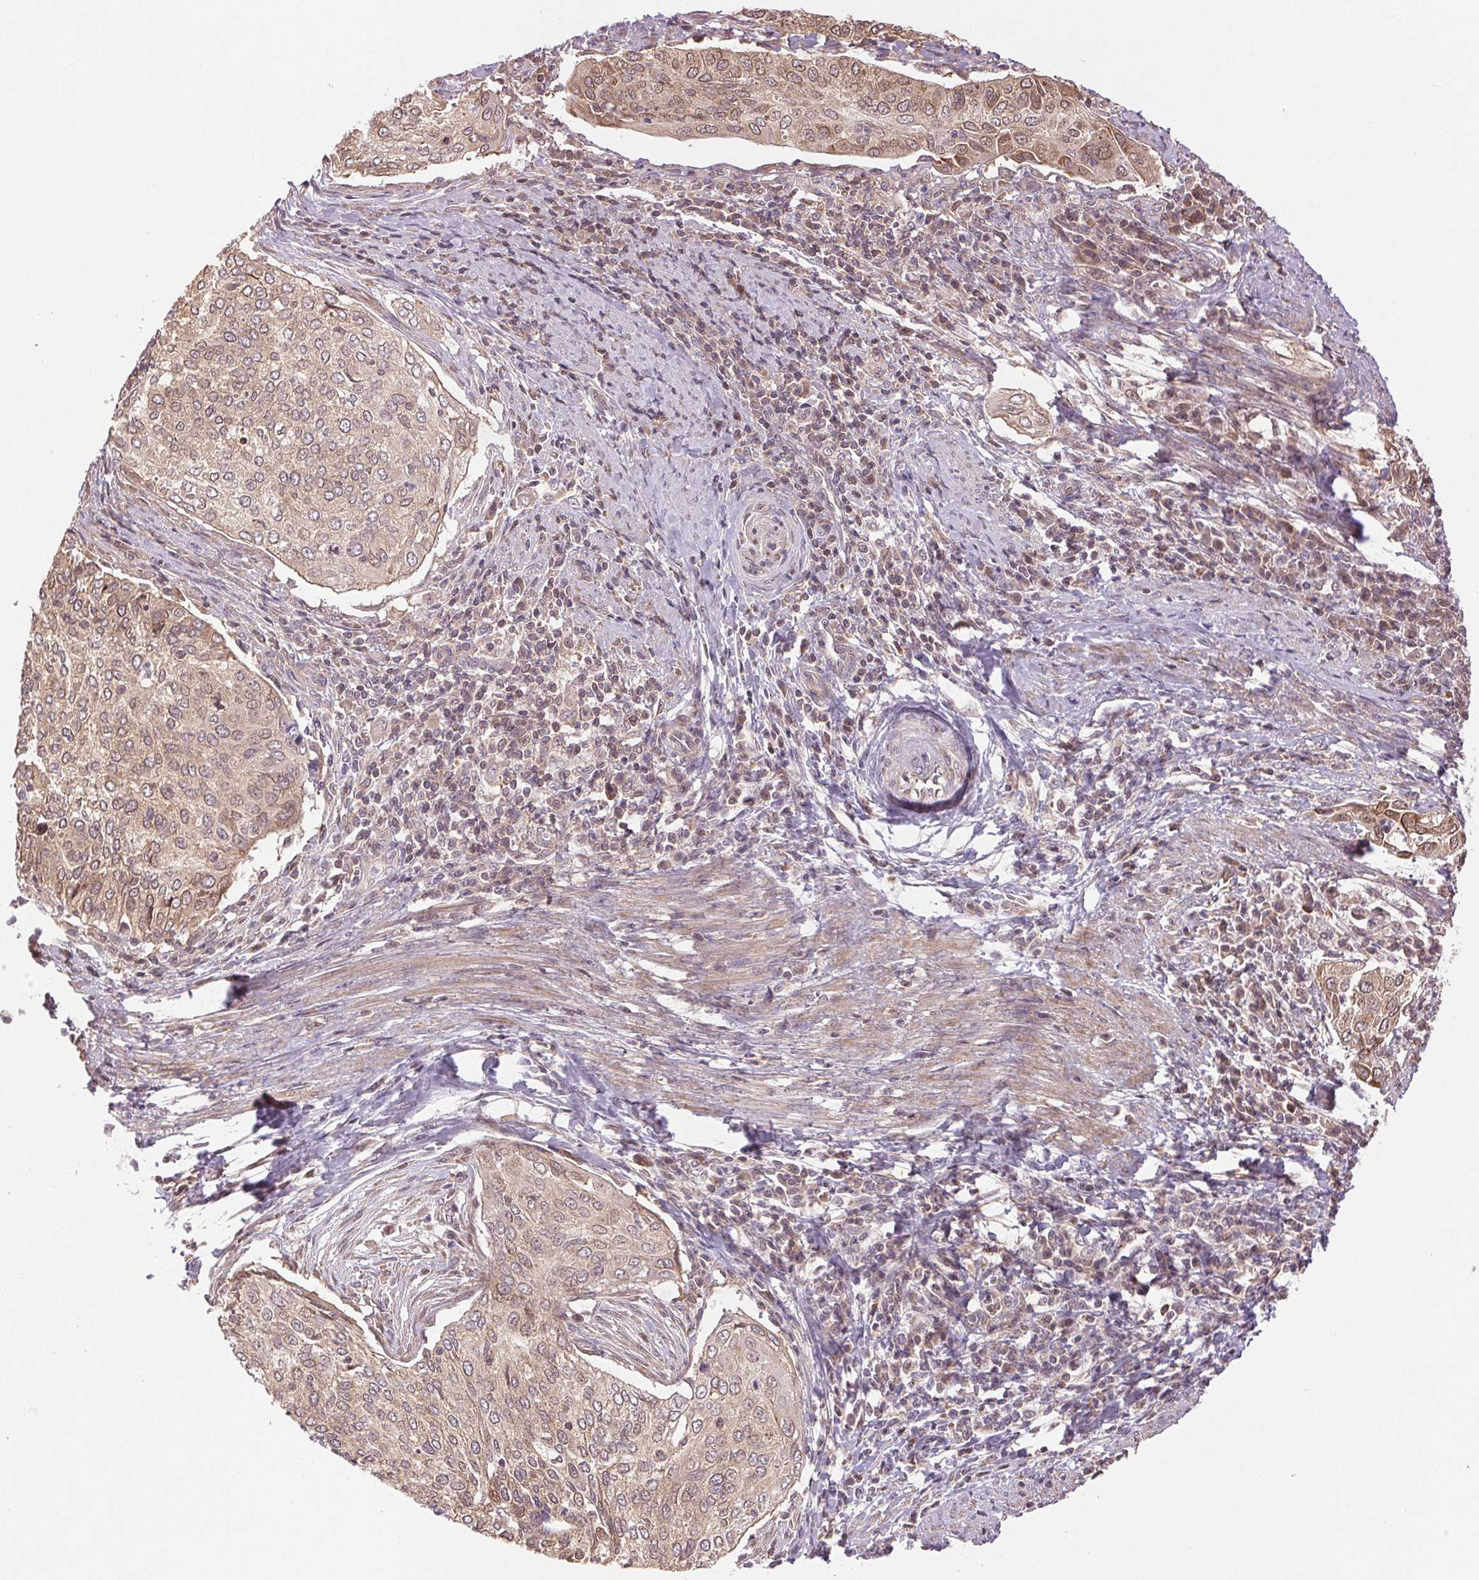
{"staining": {"intensity": "weak", "quantity": ">75%", "location": "cytoplasmic/membranous"}, "tissue": "cervical cancer", "cell_type": "Tumor cells", "image_type": "cancer", "snomed": [{"axis": "morphology", "description": "Squamous cell carcinoma, NOS"}, {"axis": "topography", "description": "Cervix"}], "caption": "This is an image of IHC staining of cervical cancer, which shows weak expression in the cytoplasmic/membranous of tumor cells.", "gene": "BTF3L4", "patient": {"sex": "female", "age": 38}}